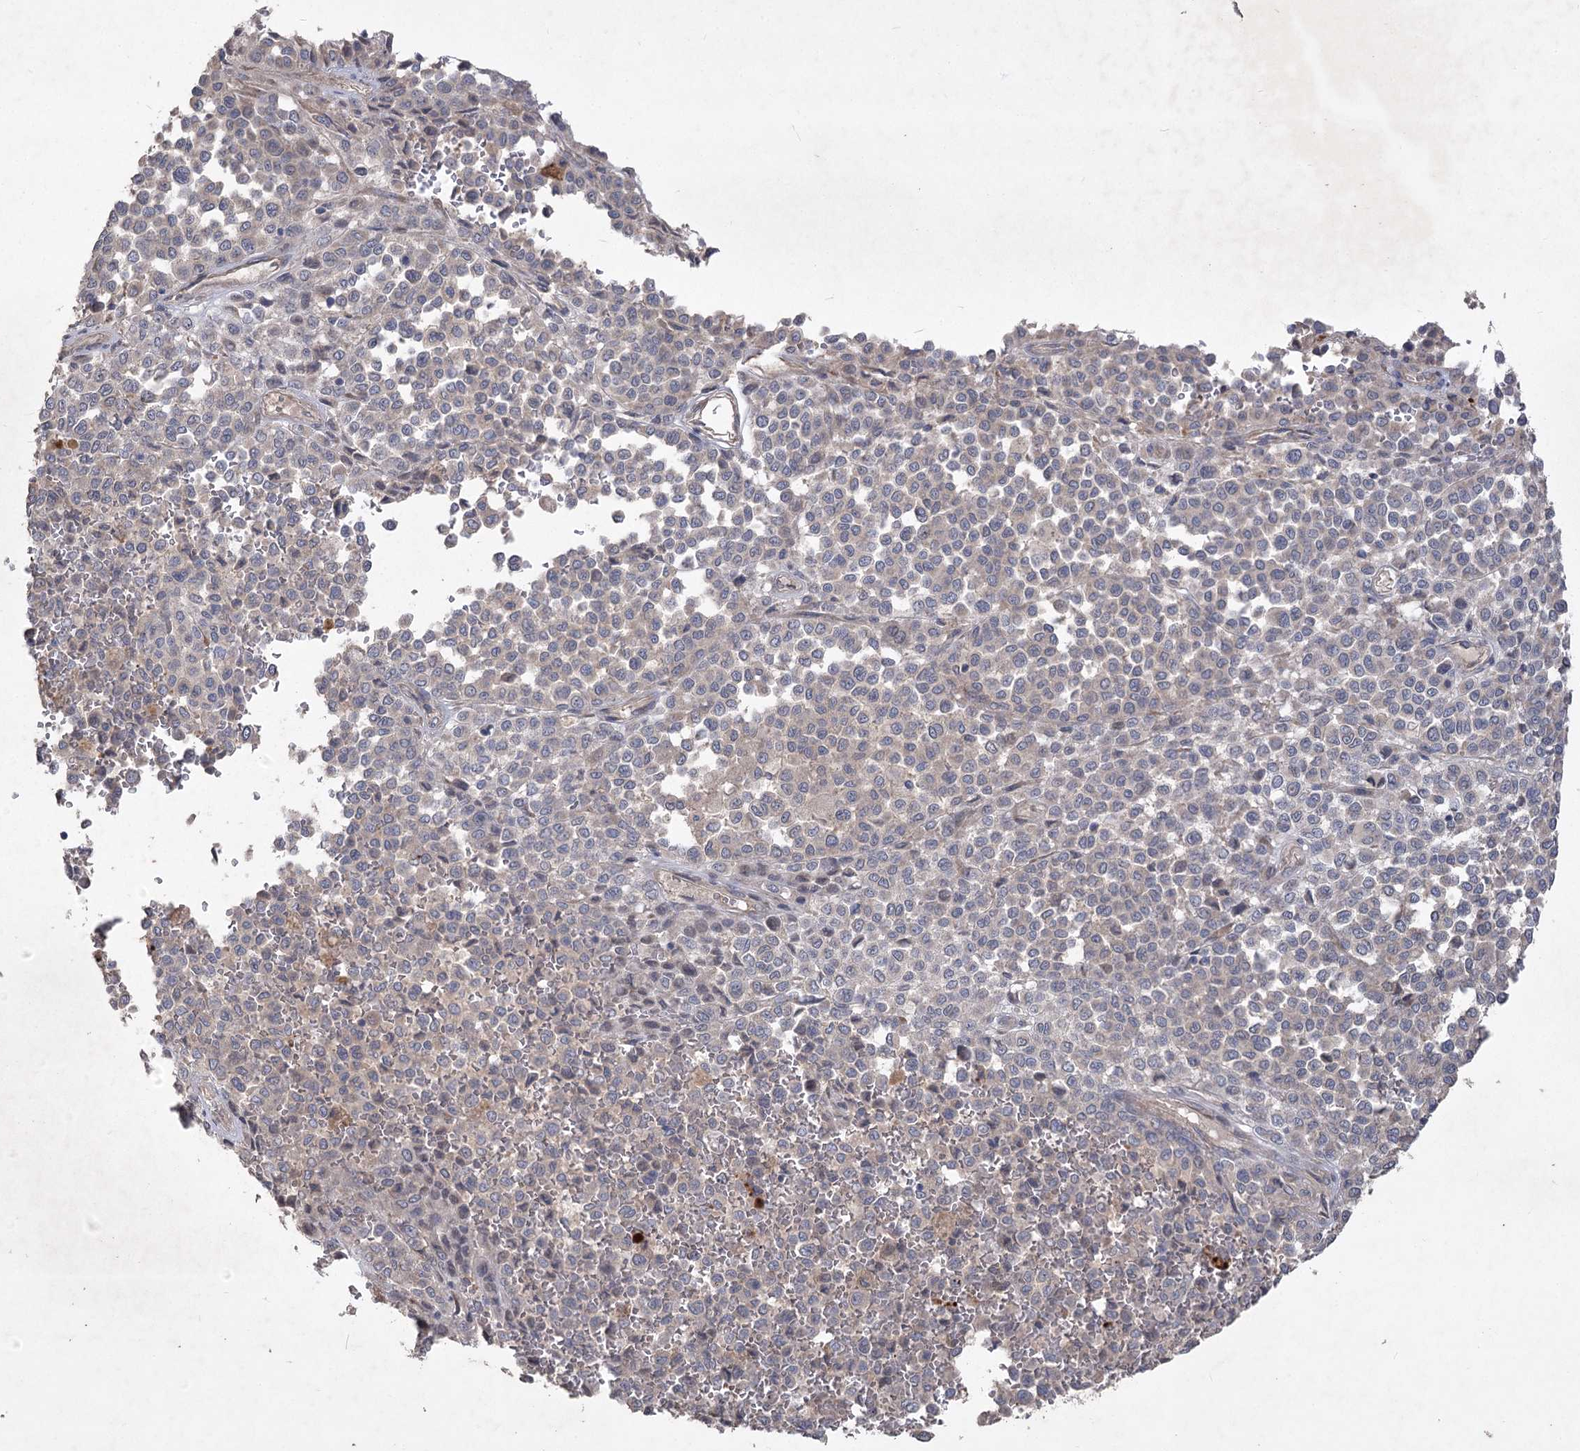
{"staining": {"intensity": "negative", "quantity": "none", "location": "none"}, "tissue": "melanoma", "cell_type": "Tumor cells", "image_type": "cancer", "snomed": [{"axis": "morphology", "description": "Malignant melanoma, Metastatic site"}, {"axis": "topography", "description": "Pancreas"}], "caption": "Melanoma stained for a protein using IHC exhibits no positivity tumor cells.", "gene": "RIN2", "patient": {"sex": "female", "age": 30}}